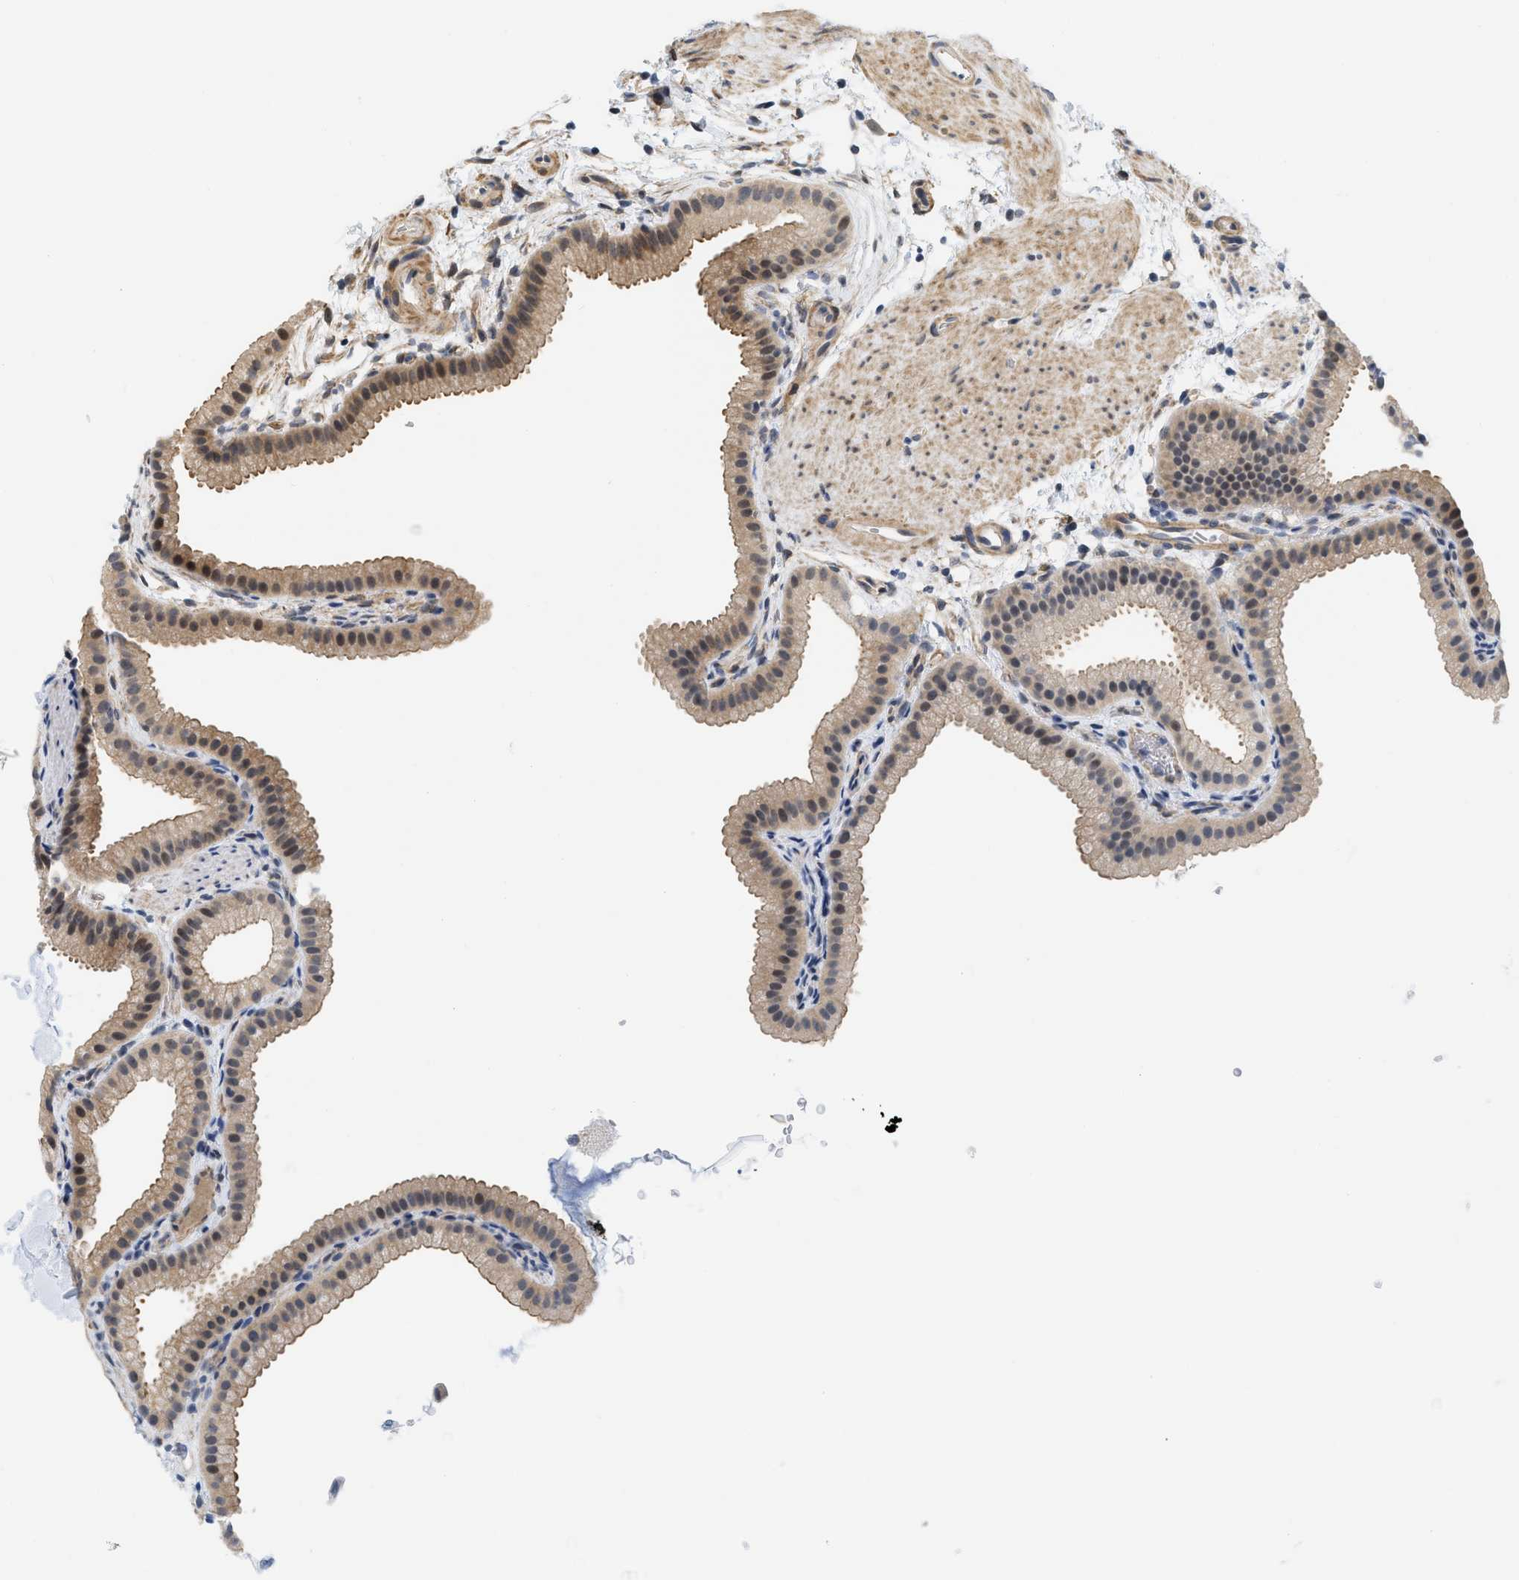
{"staining": {"intensity": "moderate", "quantity": "25%-75%", "location": "cytoplasmic/membranous,nuclear"}, "tissue": "gallbladder", "cell_type": "Glandular cells", "image_type": "normal", "snomed": [{"axis": "morphology", "description": "Normal tissue, NOS"}, {"axis": "topography", "description": "Gallbladder"}], "caption": "High-magnification brightfield microscopy of benign gallbladder stained with DAB (3,3'-diaminobenzidine) (brown) and counterstained with hematoxylin (blue). glandular cells exhibit moderate cytoplasmic/membranous,nuclear positivity is seen in approximately25%-75% of cells.", "gene": "GPRASP2", "patient": {"sex": "female", "age": 64}}